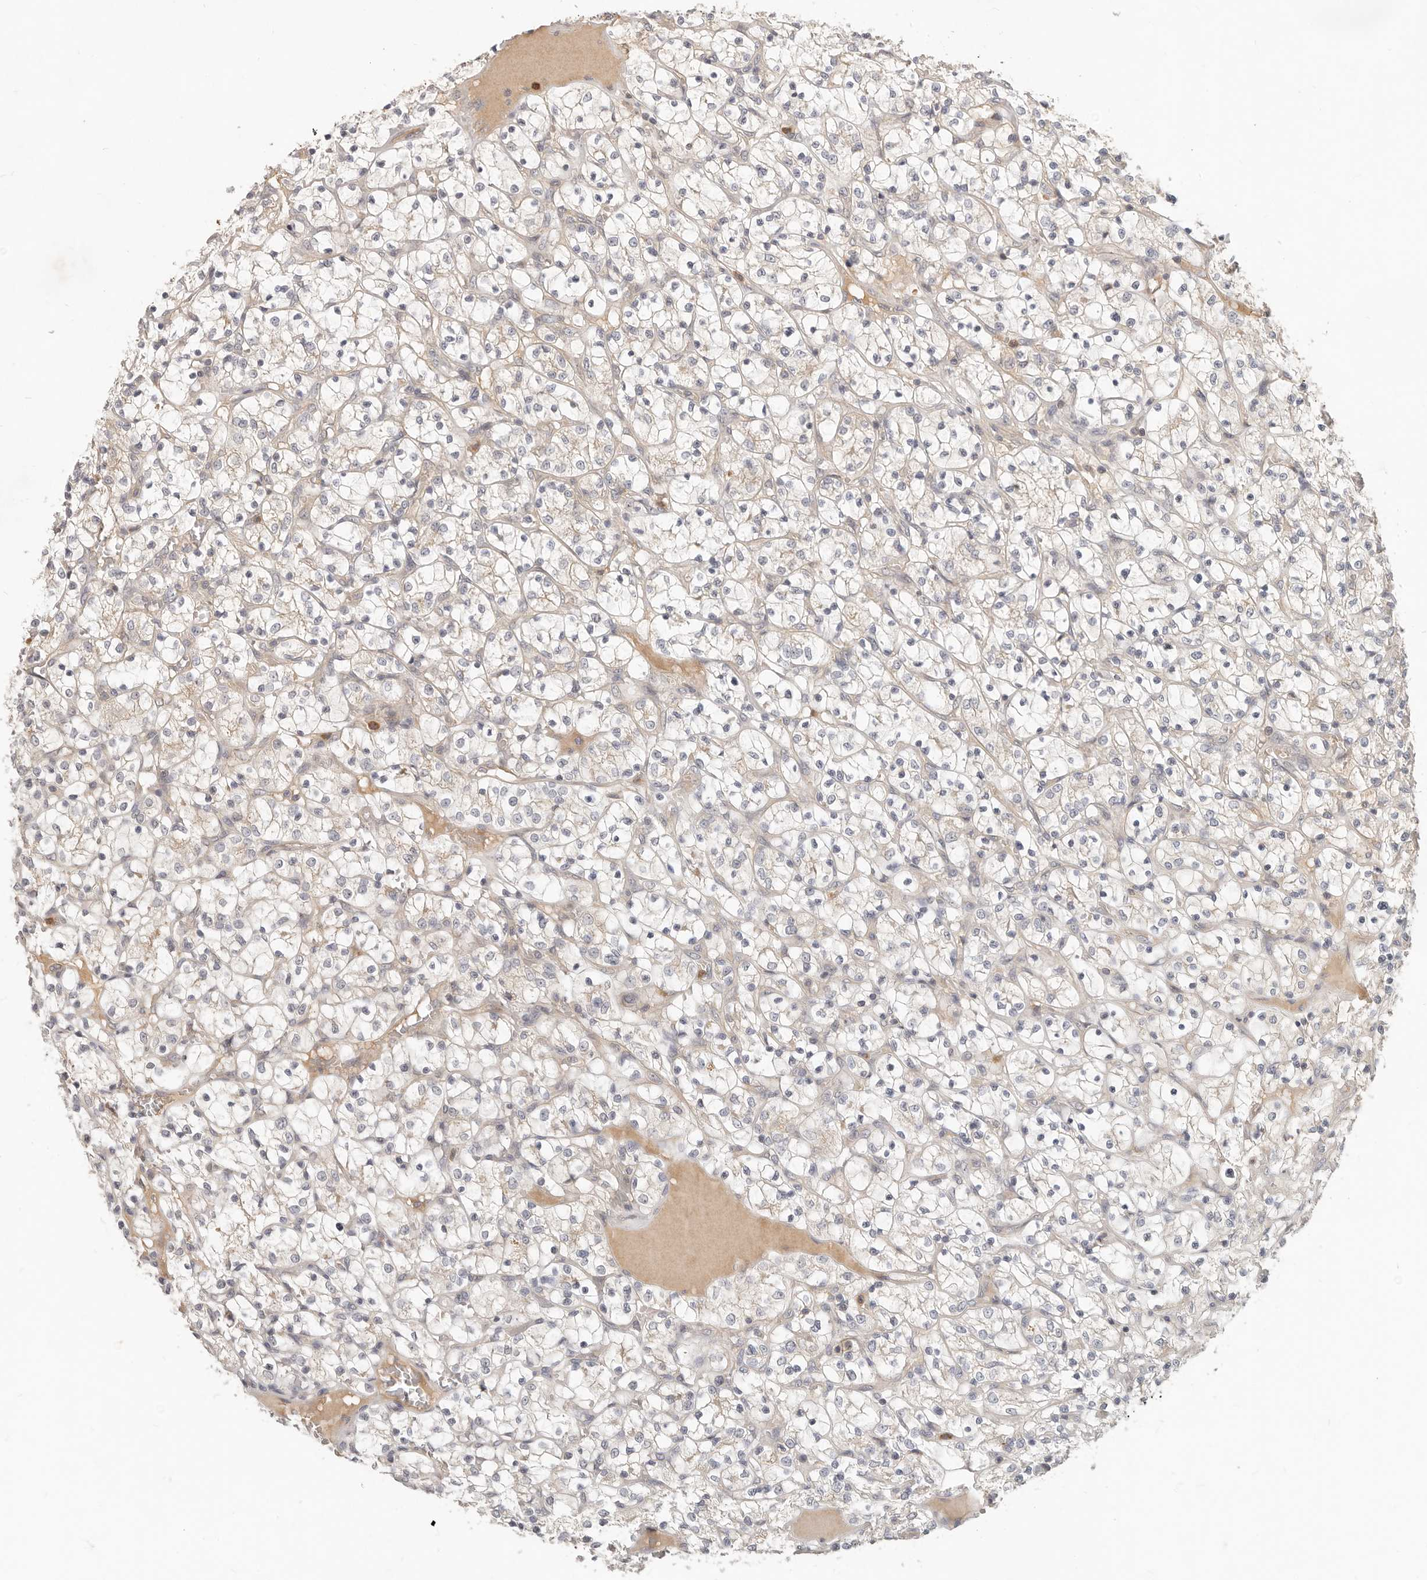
{"staining": {"intensity": "negative", "quantity": "none", "location": "none"}, "tissue": "renal cancer", "cell_type": "Tumor cells", "image_type": "cancer", "snomed": [{"axis": "morphology", "description": "Adenocarcinoma, NOS"}, {"axis": "topography", "description": "Kidney"}], "caption": "The micrograph exhibits no staining of tumor cells in renal adenocarcinoma.", "gene": "USP49", "patient": {"sex": "female", "age": 69}}